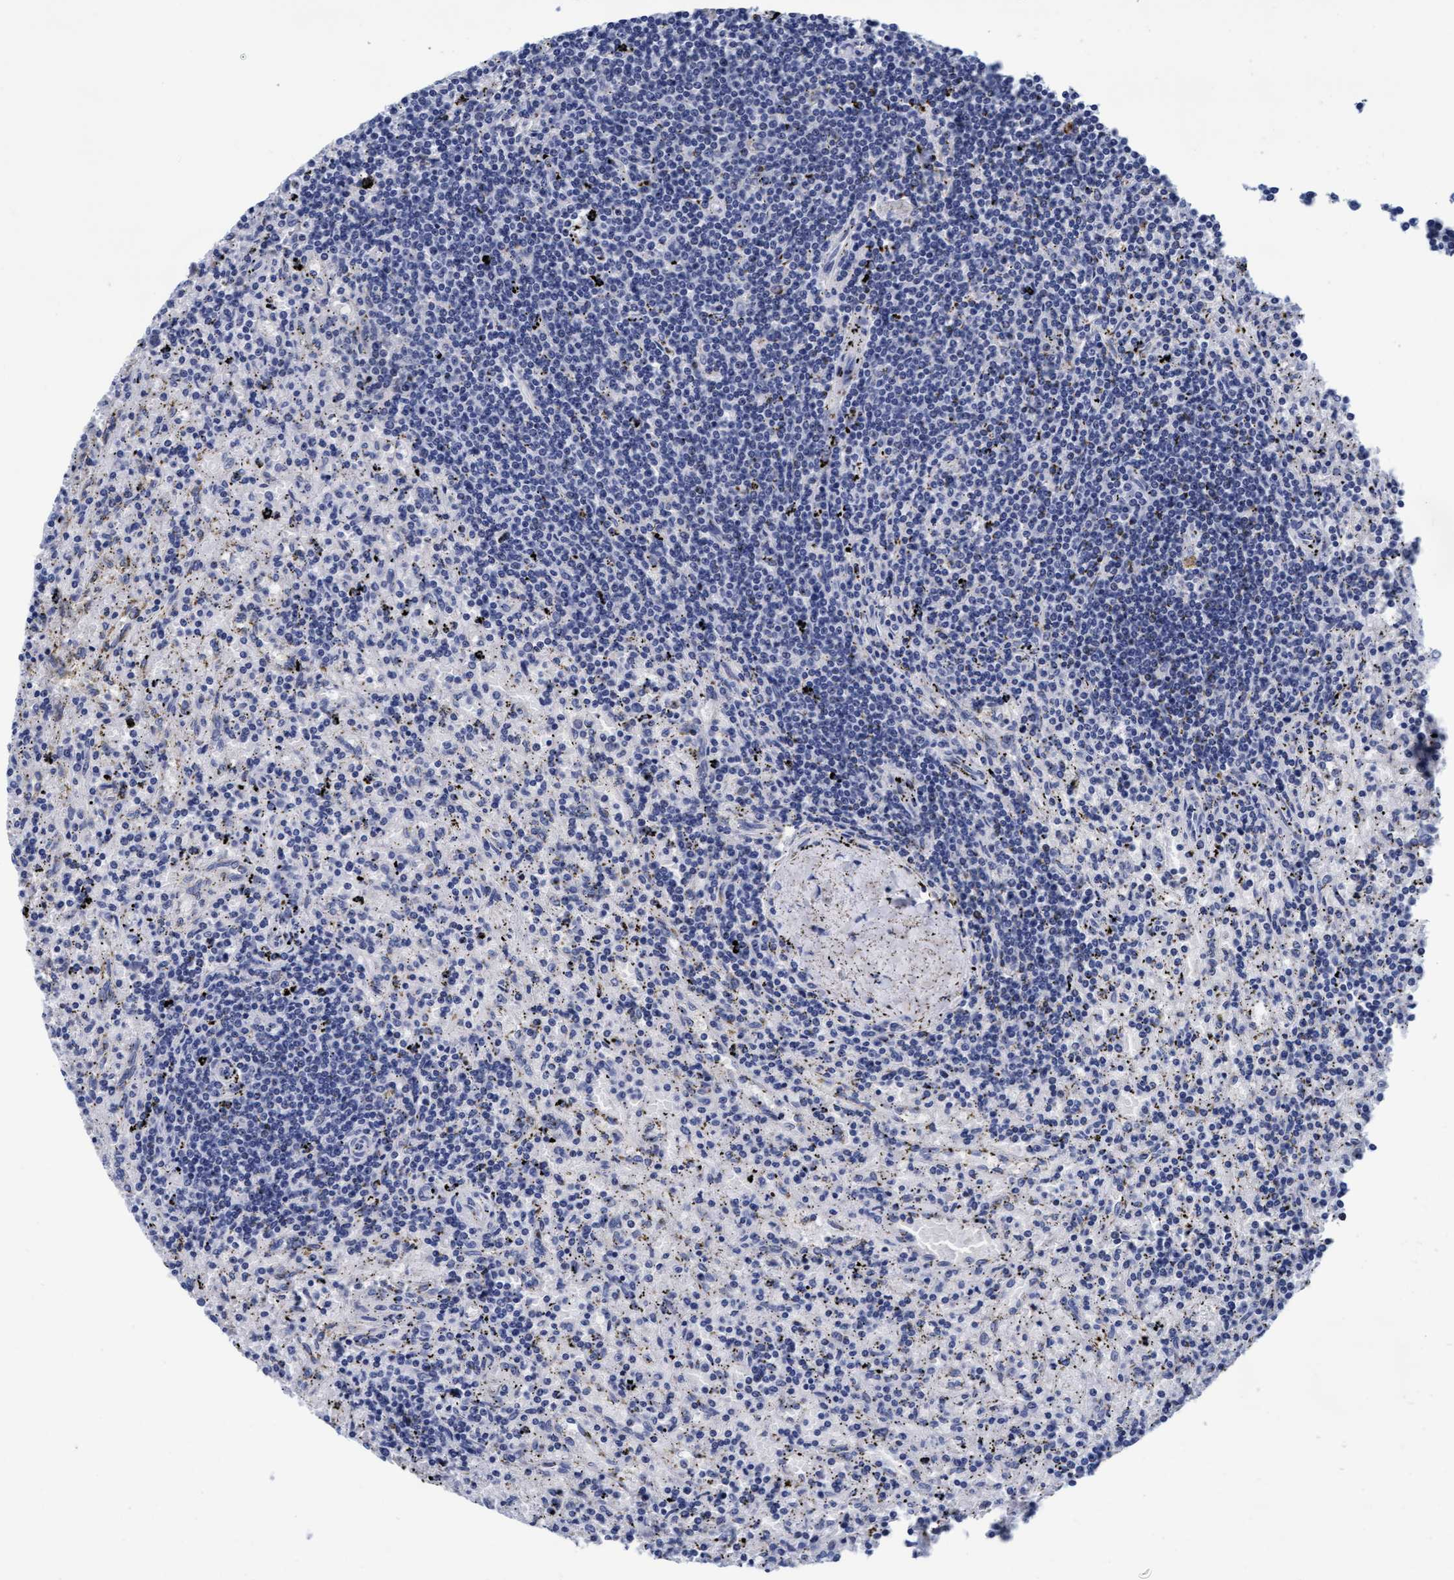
{"staining": {"intensity": "negative", "quantity": "none", "location": "none"}, "tissue": "lymphoma", "cell_type": "Tumor cells", "image_type": "cancer", "snomed": [{"axis": "morphology", "description": "Malignant lymphoma, non-Hodgkin's type, Low grade"}, {"axis": "topography", "description": "Spleen"}], "caption": "IHC photomicrograph of neoplastic tissue: human lymphoma stained with DAB (3,3'-diaminobenzidine) displays no significant protein staining in tumor cells.", "gene": "ARSG", "patient": {"sex": "male", "age": 76}}